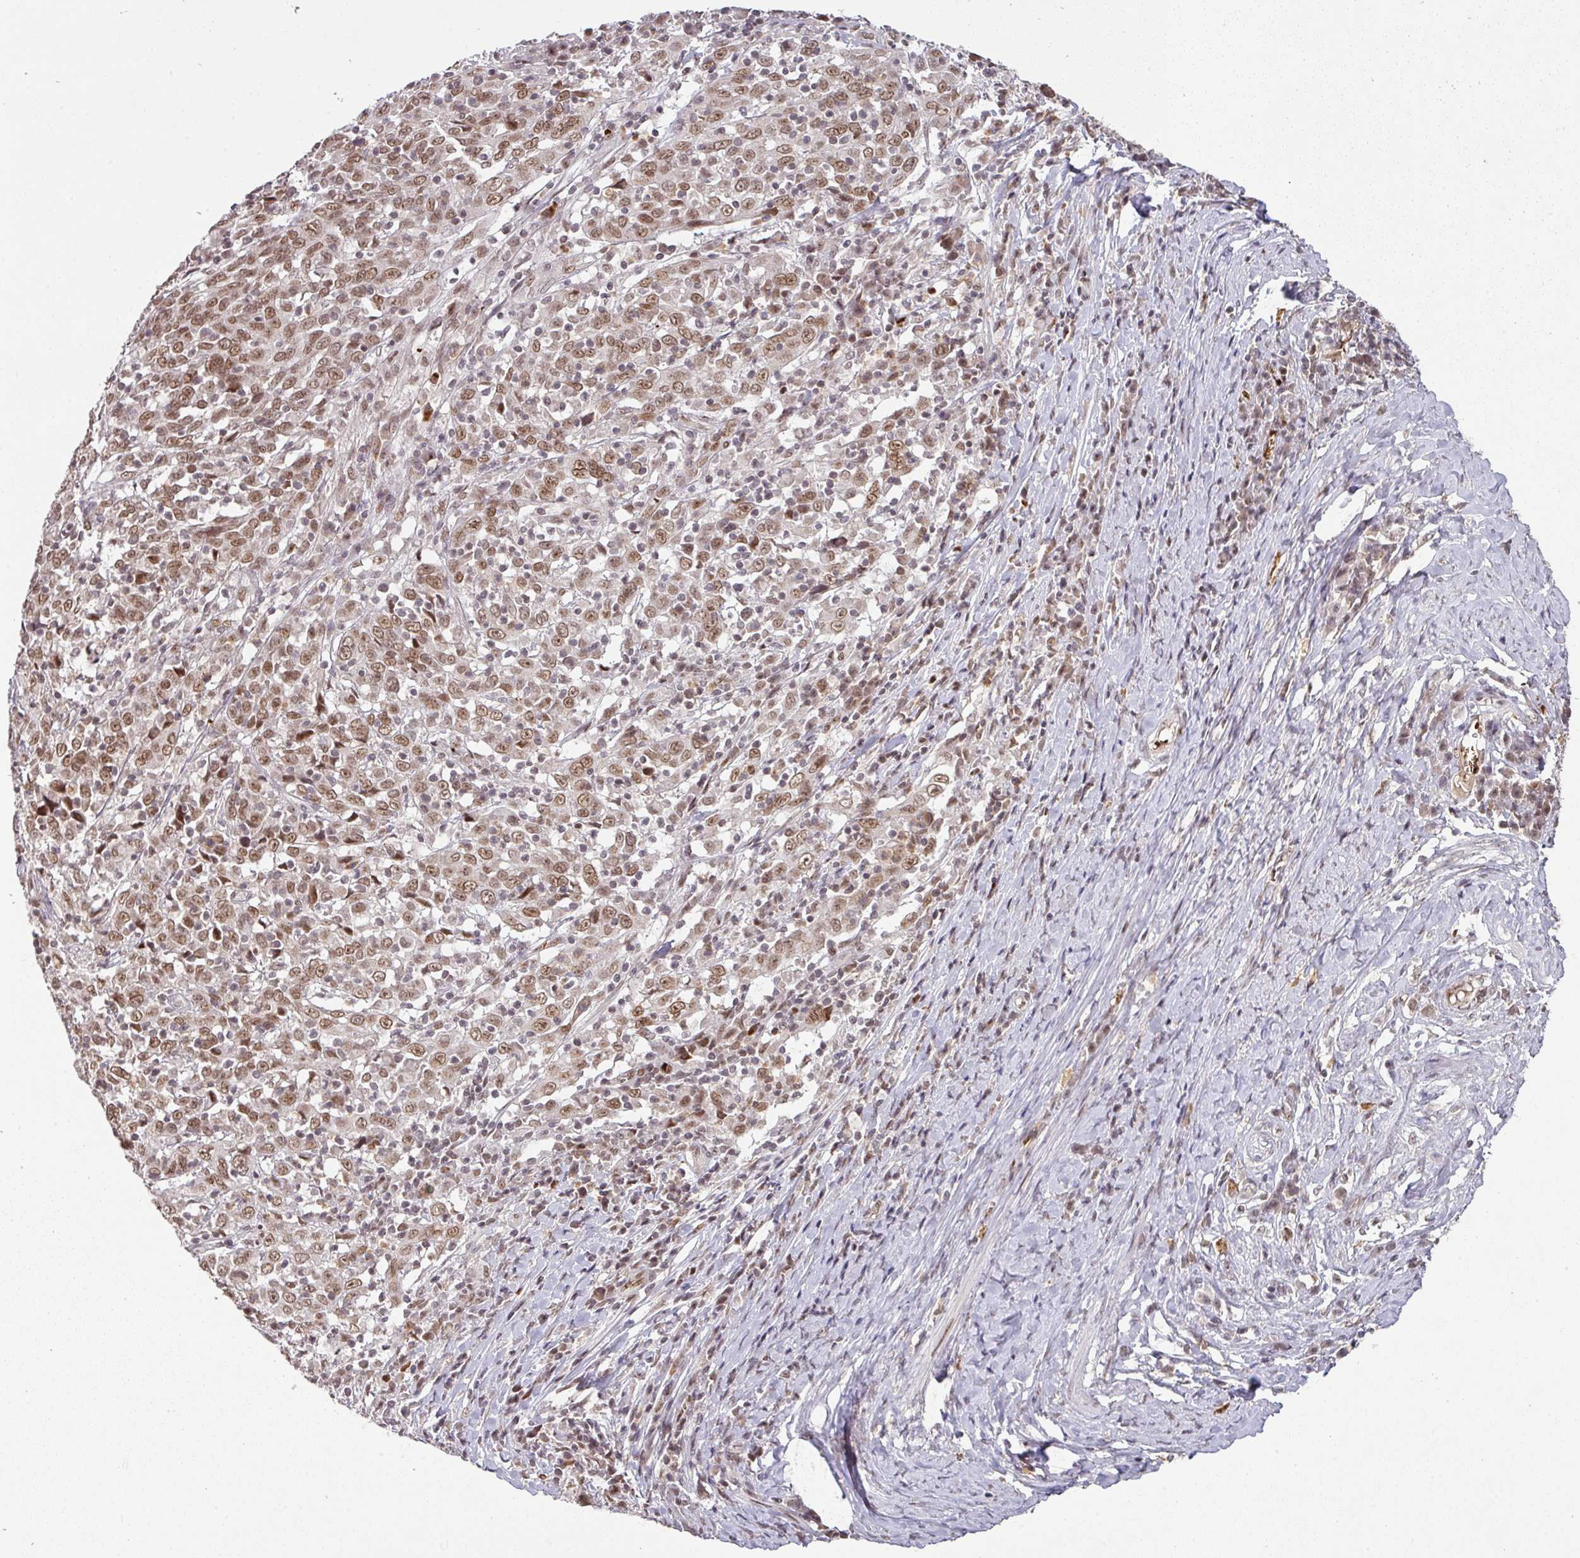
{"staining": {"intensity": "moderate", "quantity": ">75%", "location": "nuclear"}, "tissue": "cervical cancer", "cell_type": "Tumor cells", "image_type": "cancer", "snomed": [{"axis": "morphology", "description": "Squamous cell carcinoma, NOS"}, {"axis": "topography", "description": "Cervix"}], "caption": "A high-resolution micrograph shows IHC staining of cervical cancer (squamous cell carcinoma), which shows moderate nuclear staining in approximately >75% of tumor cells.", "gene": "NEIL1", "patient": {"sex": "female", "age": 46}}